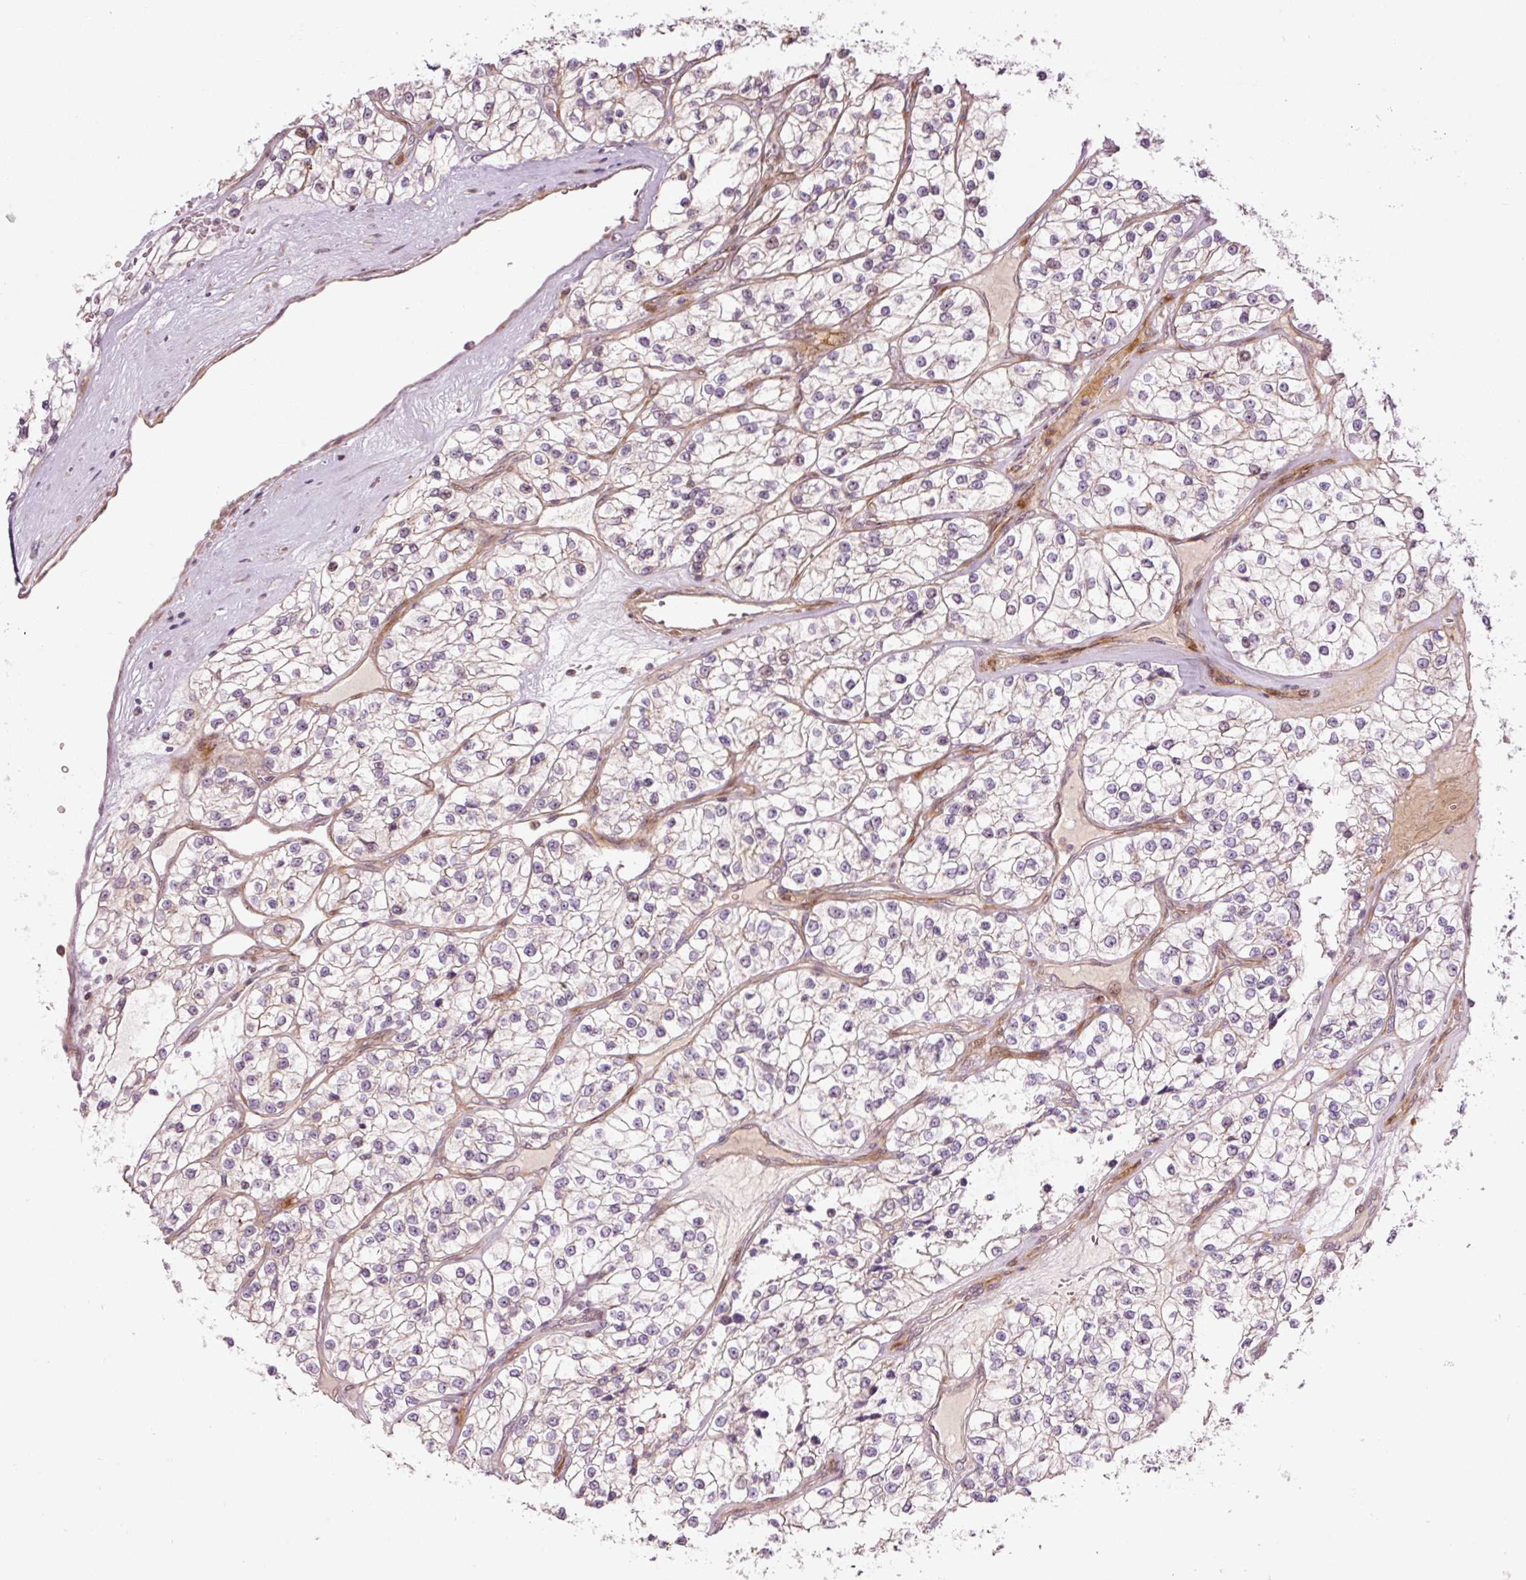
{"staining": {"intensity": "negative", "quantity": "none", "location": "none"}, "tissue": "renal cancer", "cell_type": "Tumor cells", "image_type": "cancer", "snomed": [{"axis": "morphology", "description": "Adenocarcinoma, NOS"}, {"axis": "topography", "description": "Kidney"}], "caption": "Image shows no significant protein positivity in tumor cells of renal cancer.", "gene": "ANKRD20A1", "patient": {"sex": "female", "age": 57}}